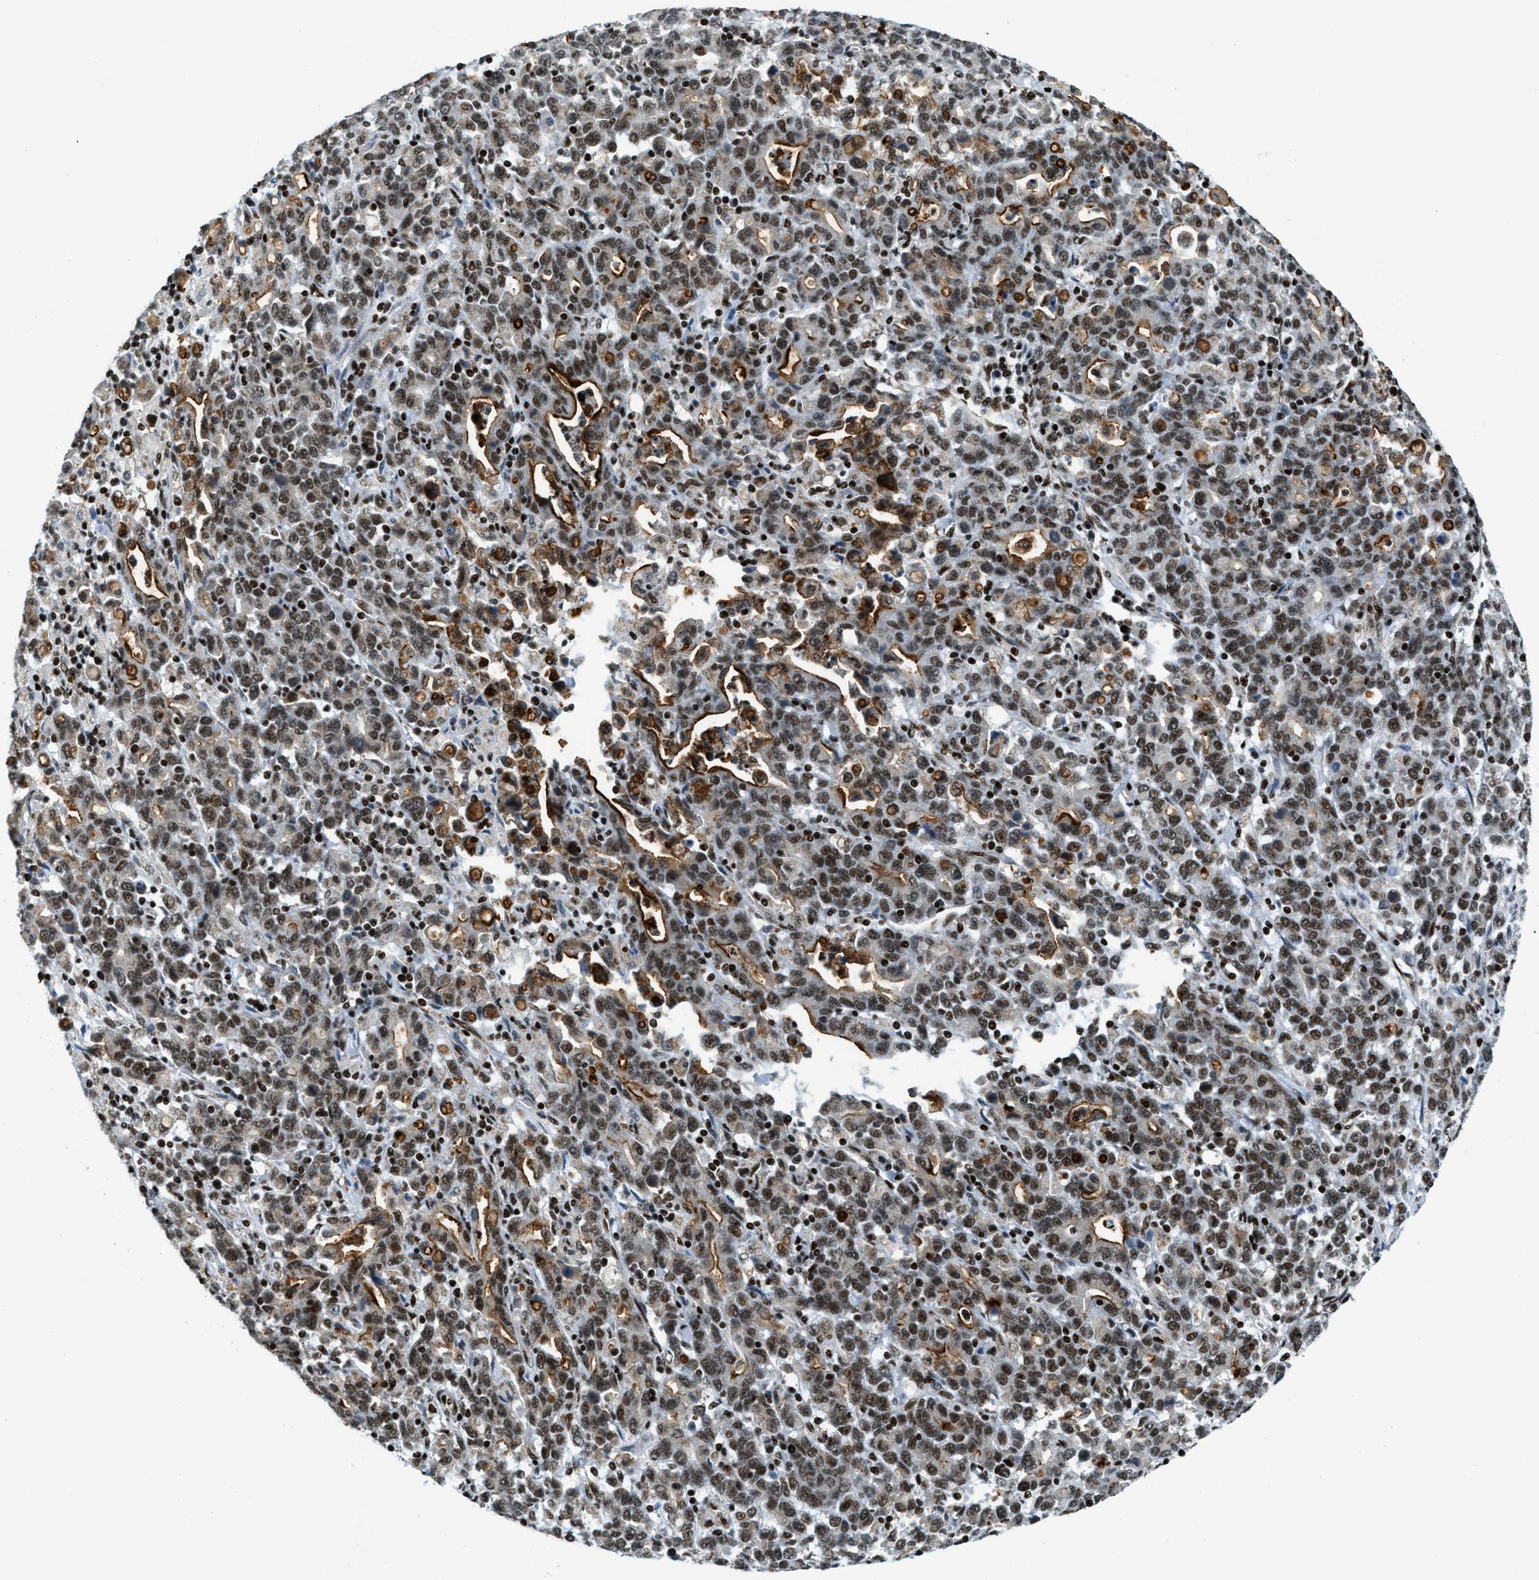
{"staining": {"intensity": "moderate", "quantity": ">75%", "location": "nuclear"}, "tissue": "stomach cancer", "cell_type": "Tumor cells", "image_type": "cancer", "snomed": [{"axis": "morphology", "description": "Adenocarcinoma, NOS"}, {"axis": "topography", "description": "Stomach, upper"}], "caption": "Immunohistochemical staining of human stomach adenocarcinoma shows medium levels of moderate nuclear expression in about >75% of tumor cells. The protein of interest is stained brown, and the nuclei are stained in blue (DAB IHC with brightfield microscopy, high magnification).", "gene": "GABPB1", "patient": {"sex": "male", "age": 69}}